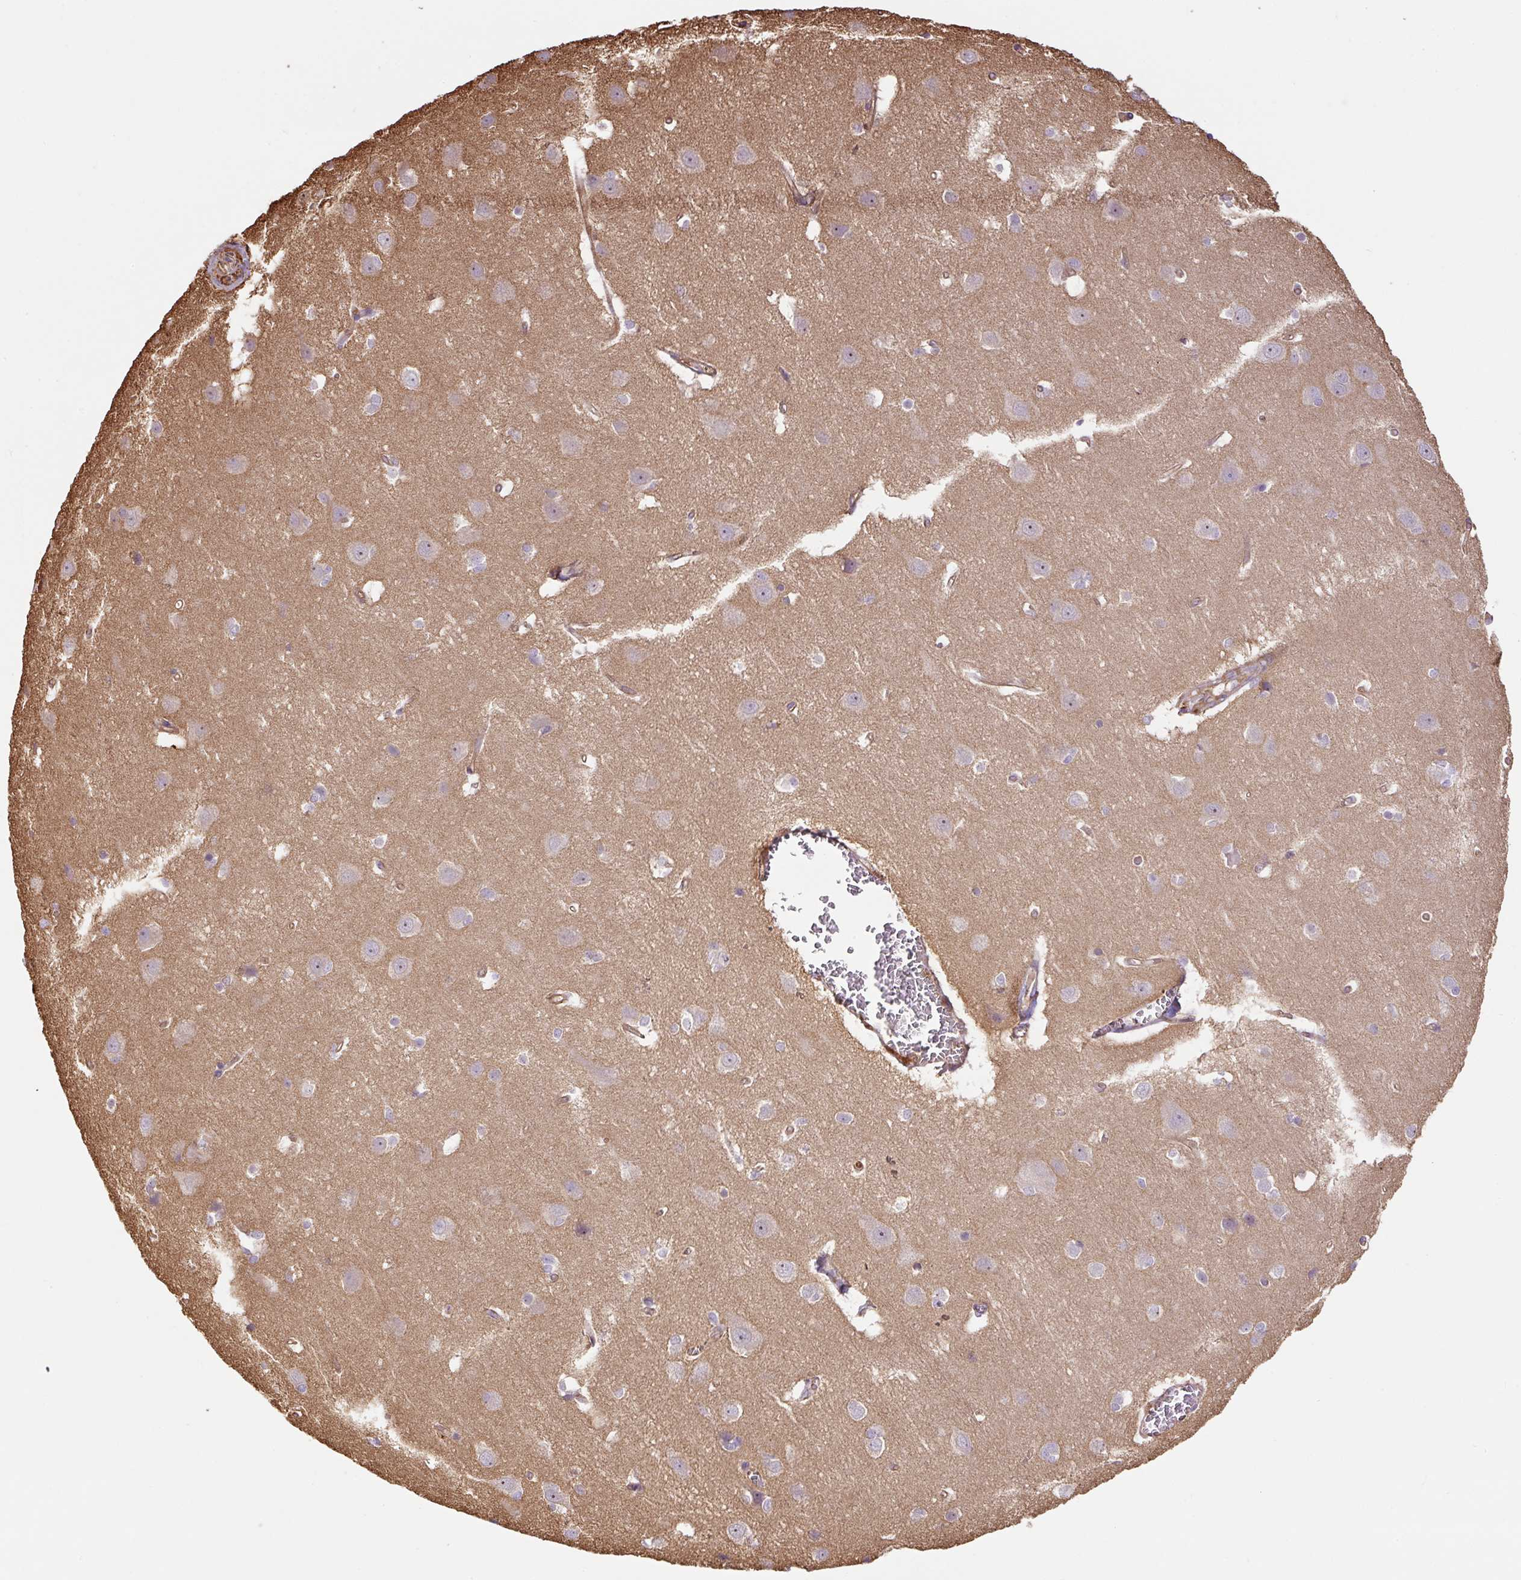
{"staining": {"intensity": "moderate", "quantity": "25%-75%", "location": "cytoplasmic/membranous"}, "tissue": "cerebral cortex", "cell_type": "Endothelial cells", "image_type": "normal", "snomed": [{"axis": "morphology", "description": "Normal tissue, NOS"}, {"axis": "topography", "description": "Cerebral cortex"}], "caption": "Immunohistochemical staining of normal human cerebral cortex displays medium levels of moderate cytoplasmic/membranous positivity in about 25%-75% of endothelial cells. The staining is performed using DAB brown chromogen to label protein expression. The nuclei are counter-stained blue using hematoxylin.", "gene": "B3GALT5", "patient": {"sex": "male", "age": 37}}